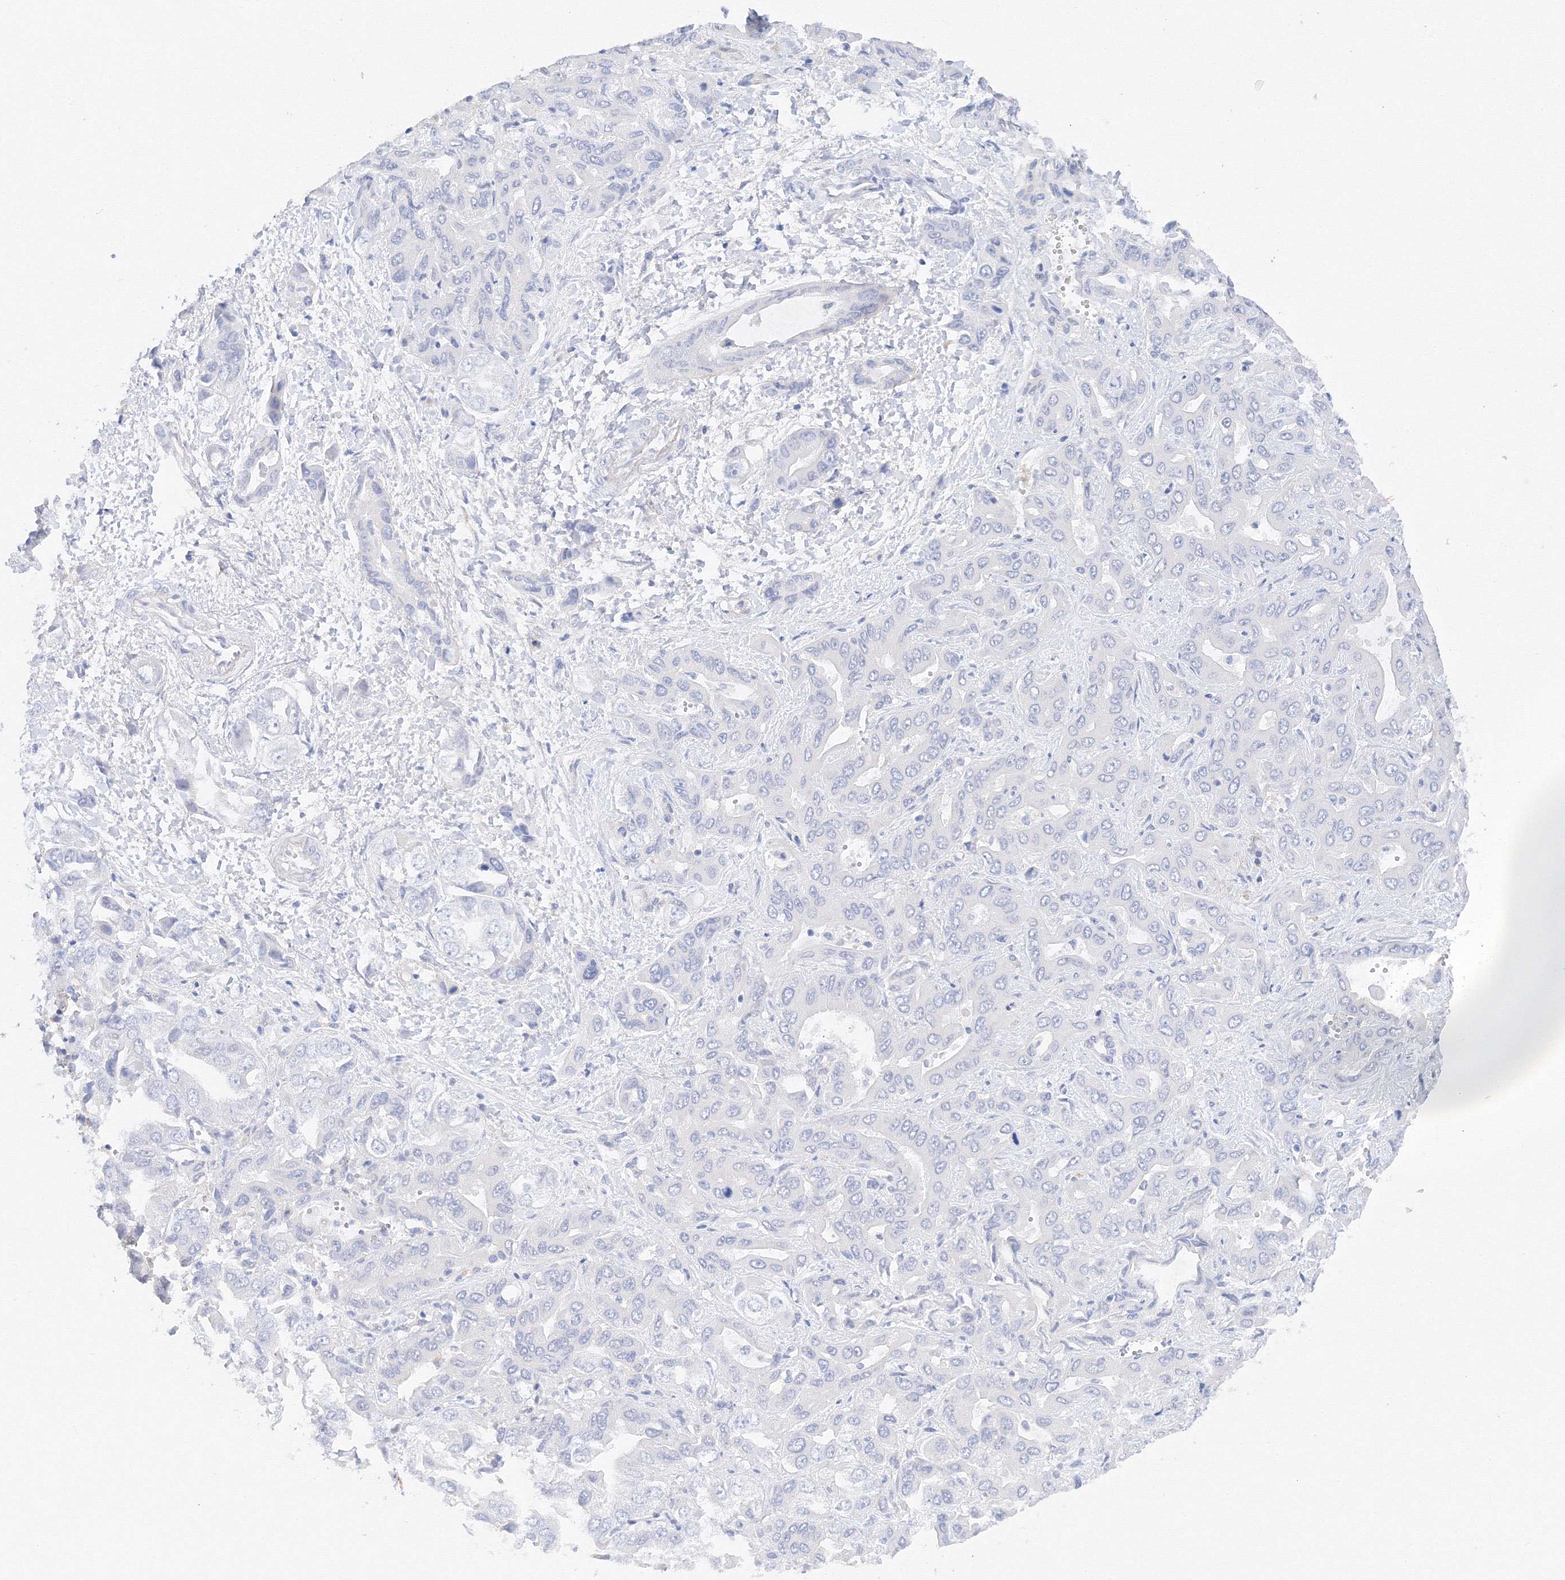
{"staining": {"intensity": "negative", "quantity": "none", "location": "none"}, "tissue": "liver cancer", "cell_type": "Tumor cells", "image_type": "cancer", "snomed": [{"axis": "morphology", "description": "Cholangiocarcinoma"}, {"axis": "topography", "description": "Liver"}], "caption": "Immunohistochemistry (IHC) micrograph of neoplastic tissue: human liver cholangiocarcinoma stained with DAB (3,3'-diaminobenzidine) exhibits no significant protein positivity in tumor cells.", "gene": "TAMM41", "patient": {"sex": "female", "age": 52}}